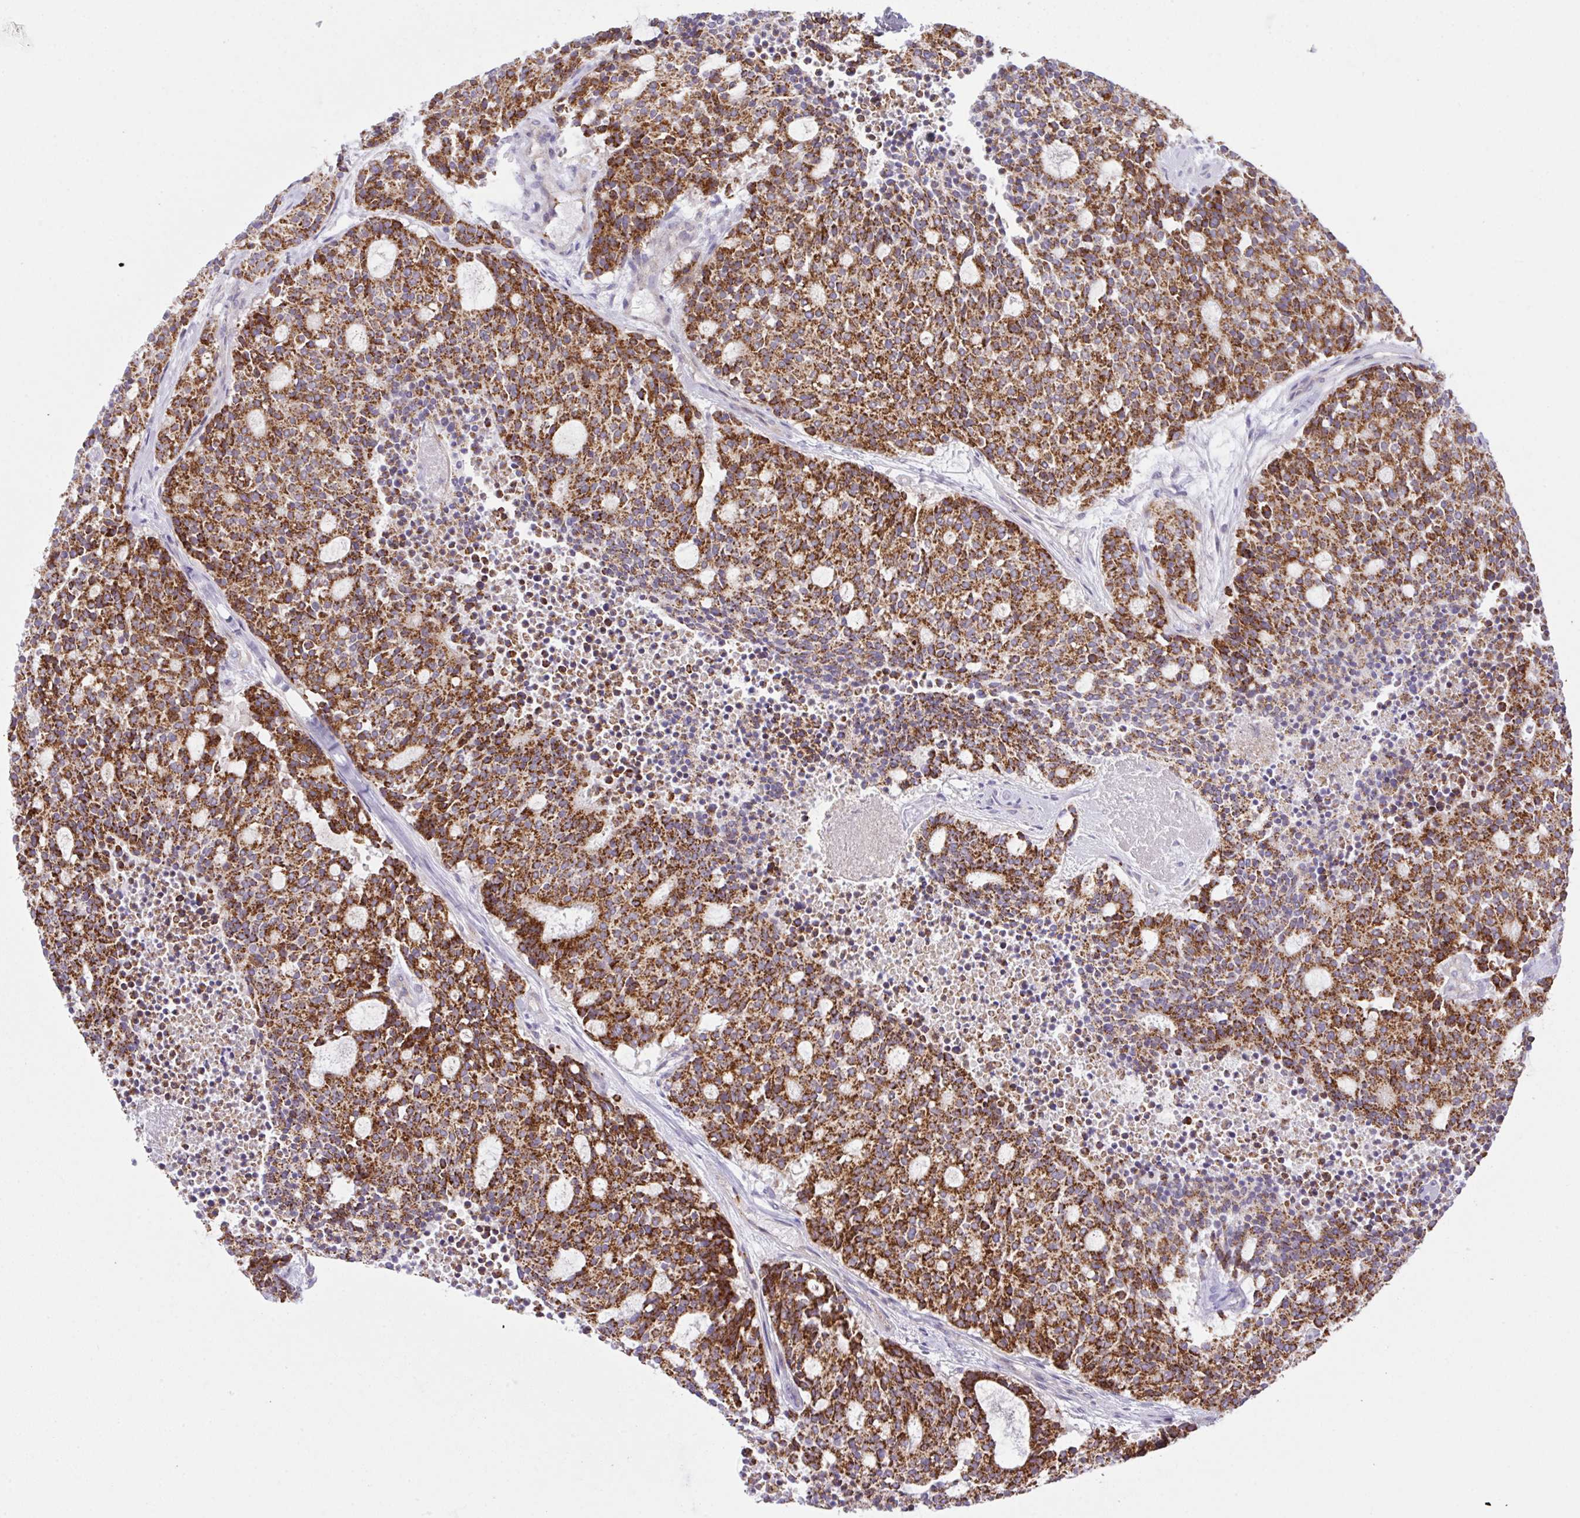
{"staining": {"intensity": "strong", "quantity": ">75%", "location": "cytoplasmic/membranous"}, "tissue": "carcinoid", "cell_type": "Tumor cells", "image_type": "cancer", "snomed": [{"axis": "morphology", "description": "Carcinoid, malignant, NOS"}, {"axis": "topography", "description": "Pancreas"}], "caption": "Carcinoid stained for a protein (brown) reveals strong cytoplasmic/membranous positive positivity in approximately >75% of tumor cells.", "gene": "CHDH", "patient": {"sex": "female", "age": 54}}